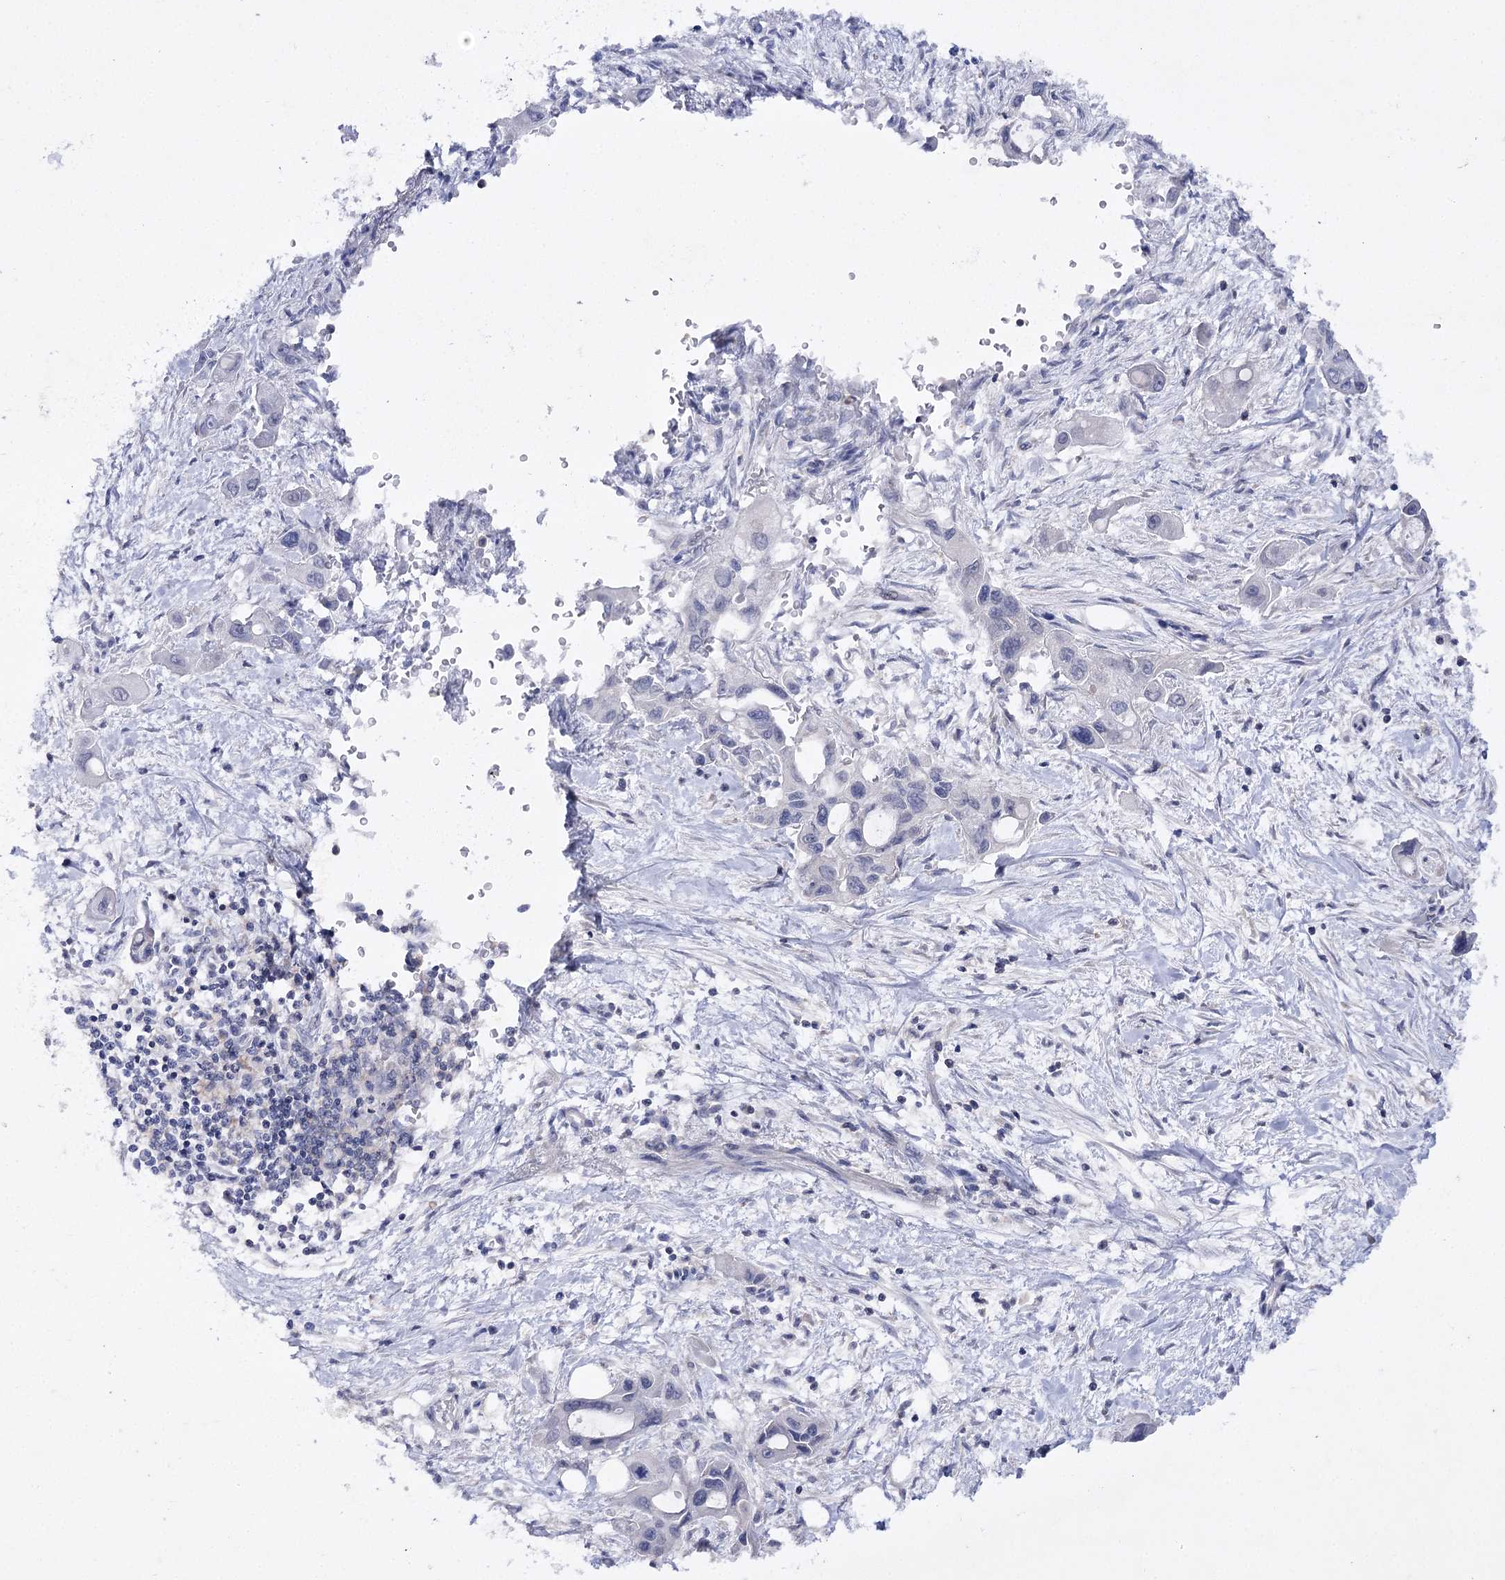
{"staining": {"intensity": "negative", "quantity": "none", "location": "none"}, "tissue": "pancreatic cancer", "cell_type": "Tumor cells", "image_type": "cancer", "snomed": [{"axis": "morphology", "description": "Adenocarcinoma, NOS"}, {"axis": "topography", "description": "Pancreas"}], "caption": "A high-resolution image shows IHC staining of pancreatic adenocarcinoma, which shows no significant staining in tumor cells.", "gene": "BCR", "patient": {"sex": "male", "age": 75}}